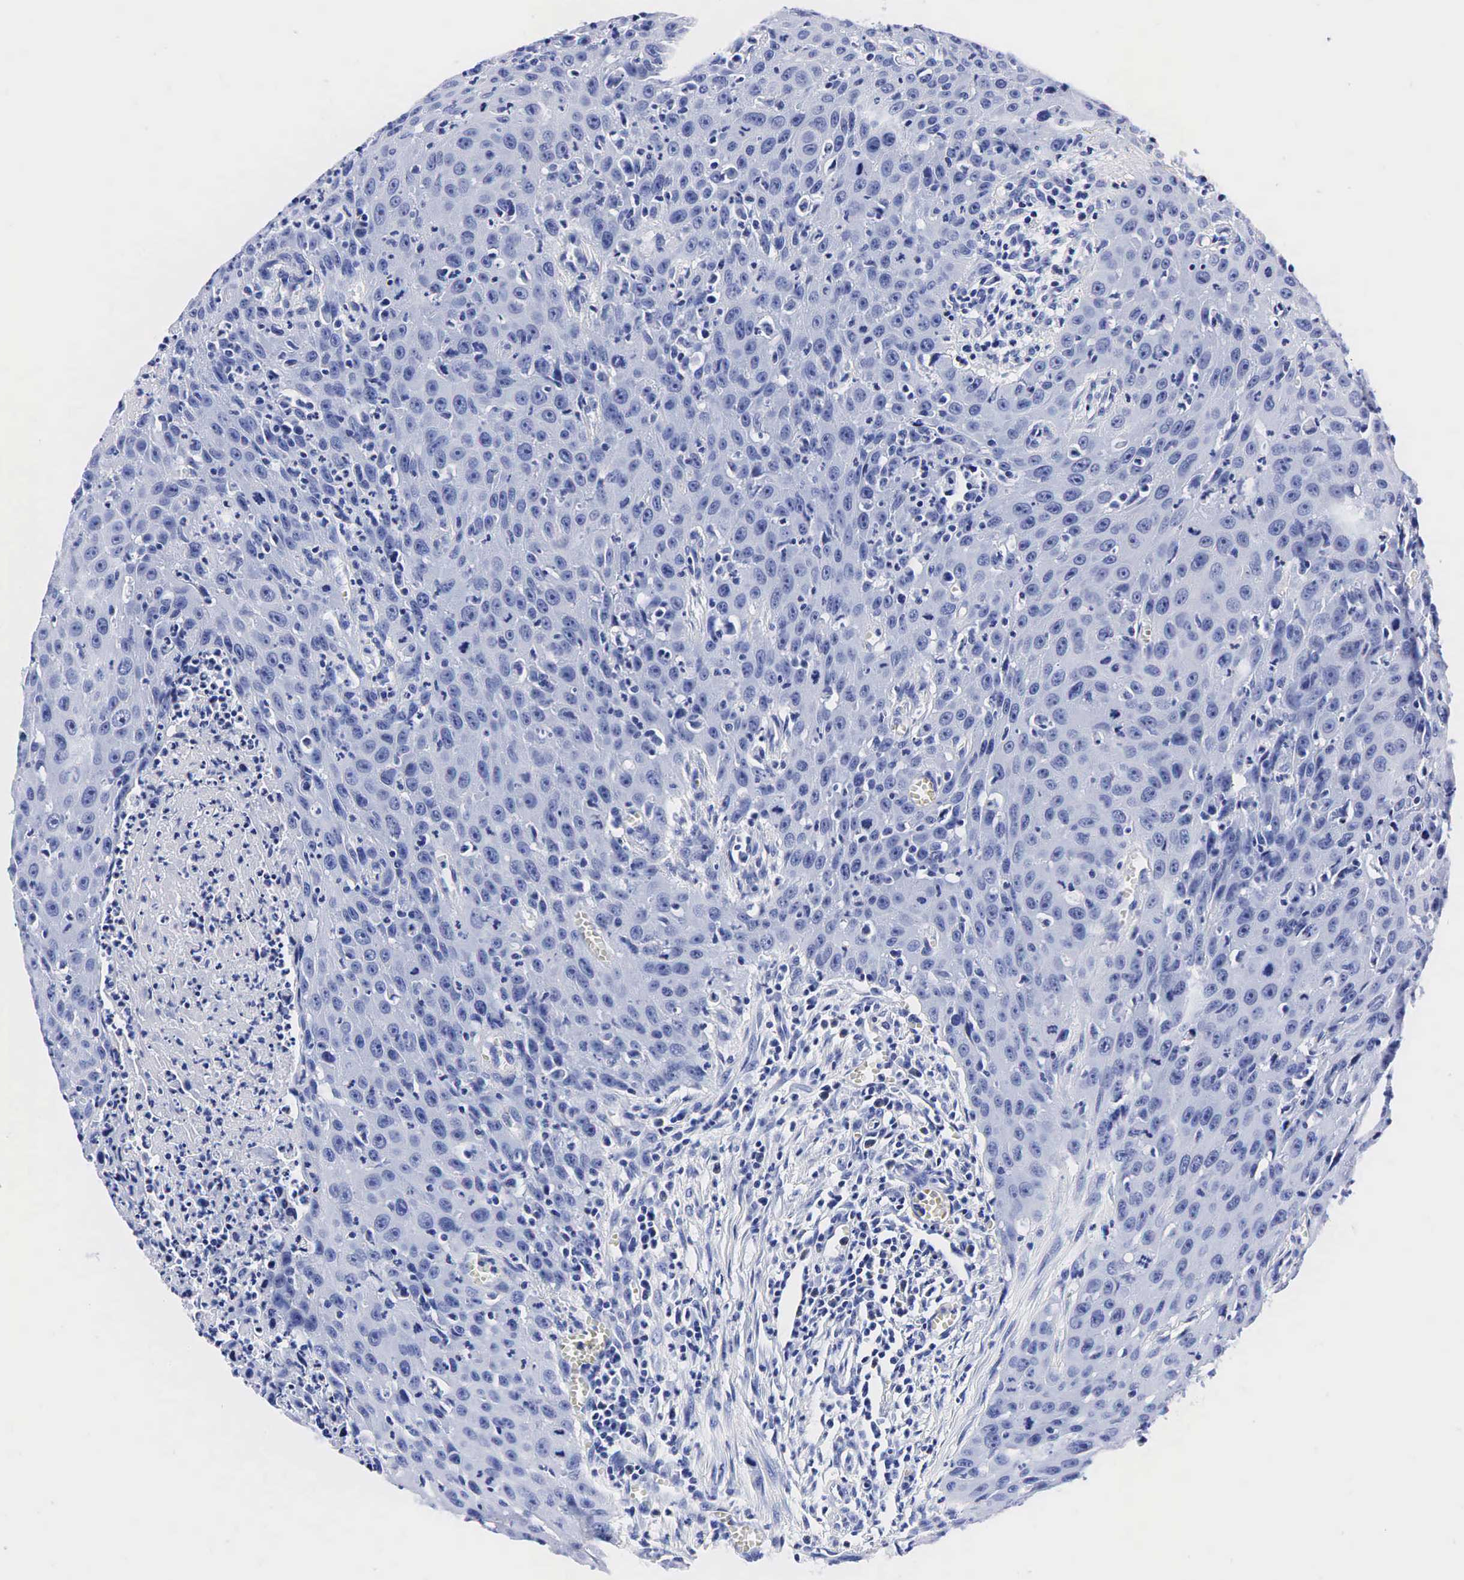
{"staining": {"intensity": "negative", "quantity": "none", "location": "none"}, "tissue": "urothelial cancer", "cell_type": "Tumor cells", "image_type": "cancer", "snomed": [{"axis": "morphology", "description": "Urothelial carcinoma, High grade"}, {"axis": "topography", "description": "Urinary bladder"}], "caption": "Immunohistochemical staining of urothelial cancer displays no significant expression in tumor cells.", "gene": "TG", "patient": {"sex": "male", "age": 66}}